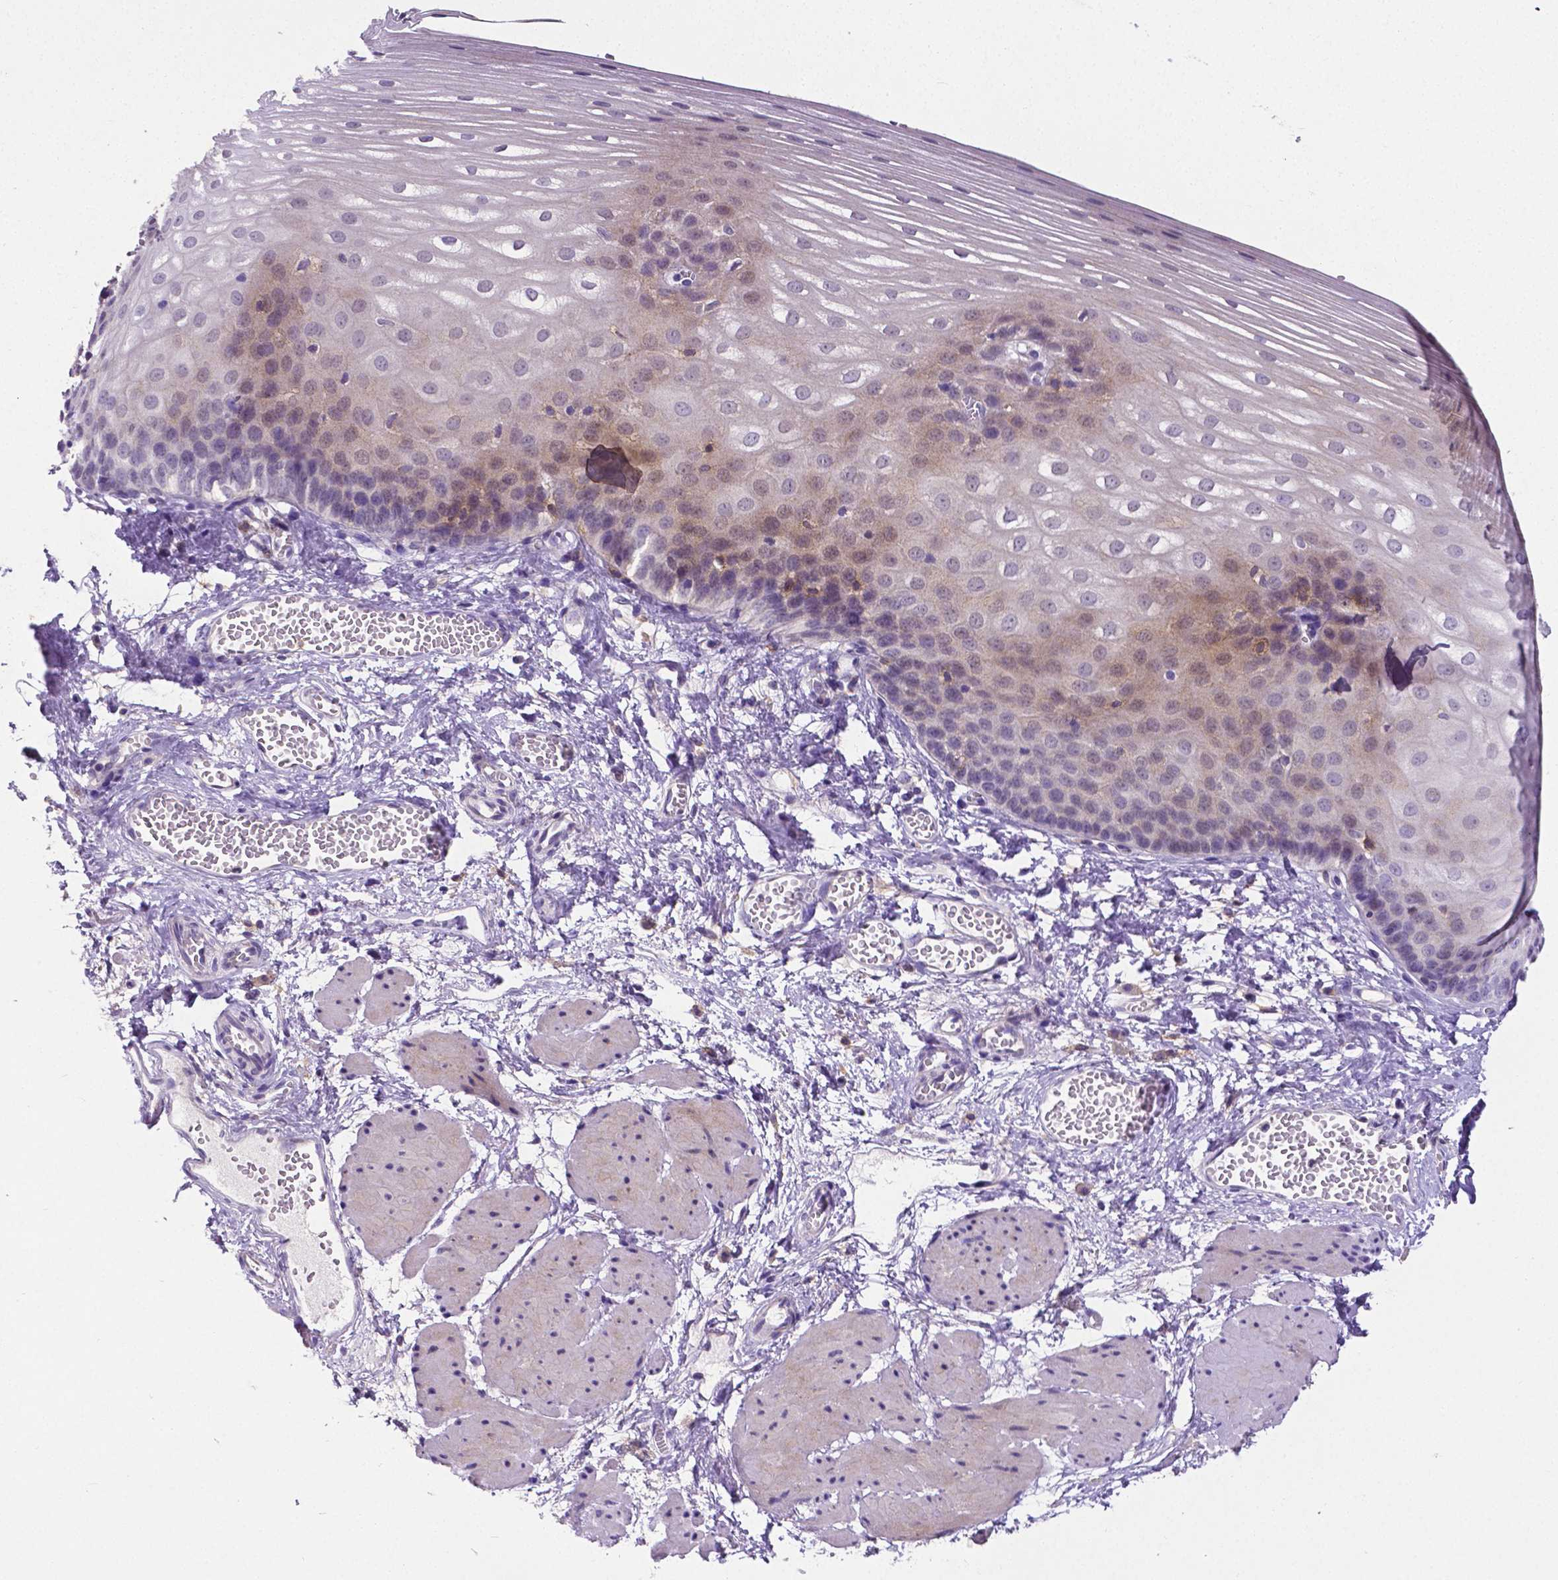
{"staining": {"intensity": "weak", "quantity": "<25%", "location": "cytoplasmic/membranous"}, "tissue": "esophagus", "cell_type": "Squamous epithelial cells", "image_type": "normal", "snomed": [{"axis": "morphology", "description": "Normal tissue, NOS"}, {"axis": "topography", "description": "Esophagus"}], "caption": "This is a micrograph of immunohistochemistry staining of normal esophagus, which shows no staining in squamous epithelial cells.", "gene": "CD4", "patient": {"sex": "male", "age": 62}}